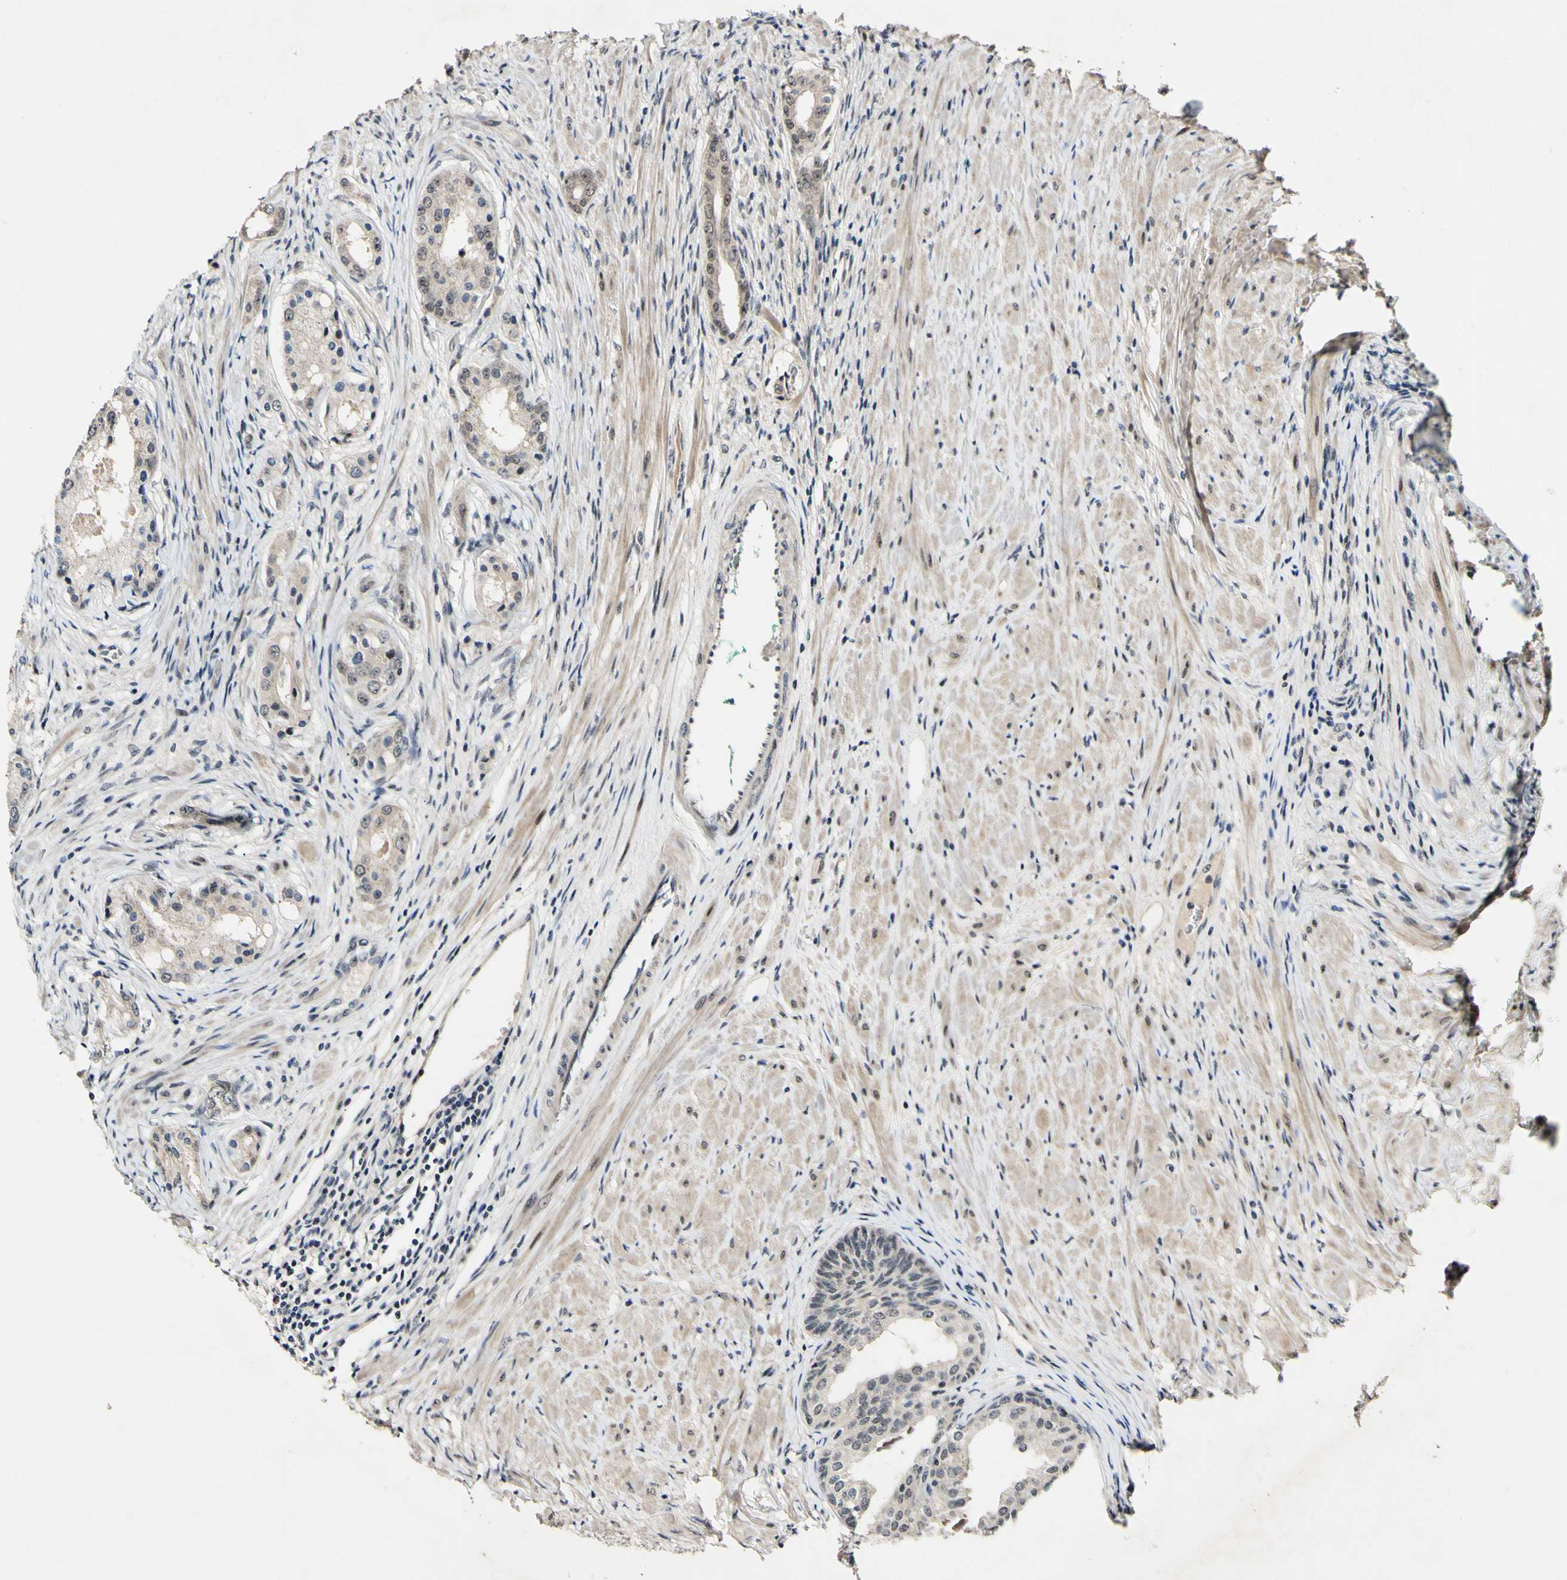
{"staining": {"intensity": "weak", "quantity": "<25%", "location": "cytoplasmic/membranous"}, "tissue": "prostate cancer", "cell_type": "Tumor cells", "image_type": "cancer", "snomed": [{"axis": "morphology", "description": "Adenocarcinoma, High grade"}, {"axis": "topography", "description": "Prostate"}], "caption": "Immunohistochemical staining of human prostate high-grade adenocarcinoma reveals no significant positivity in tumor cells.", "gene": "POLR2F", "patient": {"sex": "male", "age": 59}}